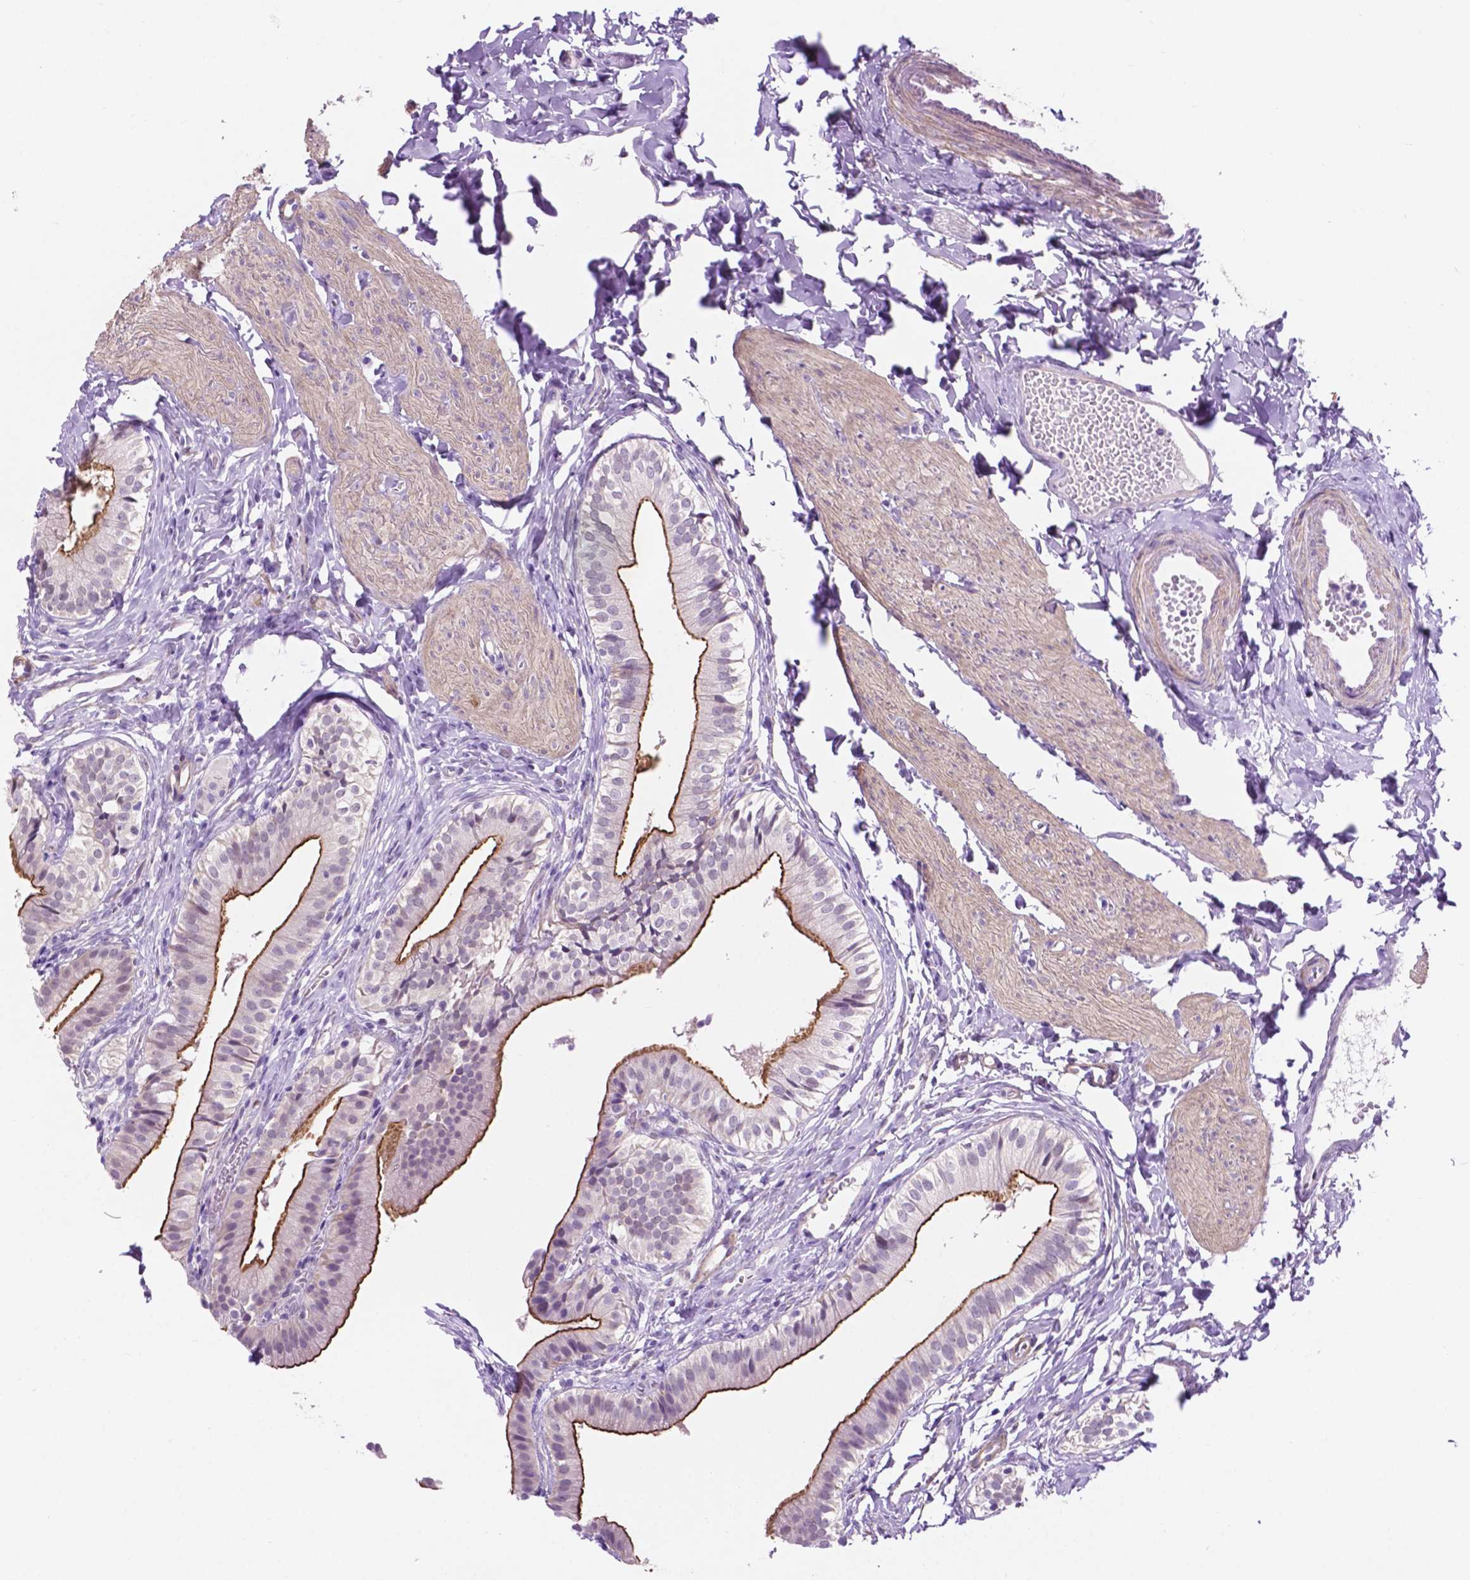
{"staining": {"intensity": "strong", "quantity": ">75%", "location": "cytoplasmic/membranous"}, "tissue": "gallbladder", "cell_type": "Glandular cells", "image_type": "normal", "snomed": [{"axis": "morphology", "description": "Normal tissue, NOS"}, {"axis": "topography", "description": "Gallbladder"}], "caption": "Immunohistochemical staining of unremarkable human gallbladder reveals high levels of strong cytoplasmic/membranous expression in approximately >75% of glandular cells. The protein is stained brown, and the nuclei are stained in blue (DAB IHC with brightfield microscopy, high magnification).", "gene": "ACY3", "patient": {"sex": "female", "age": 47}}